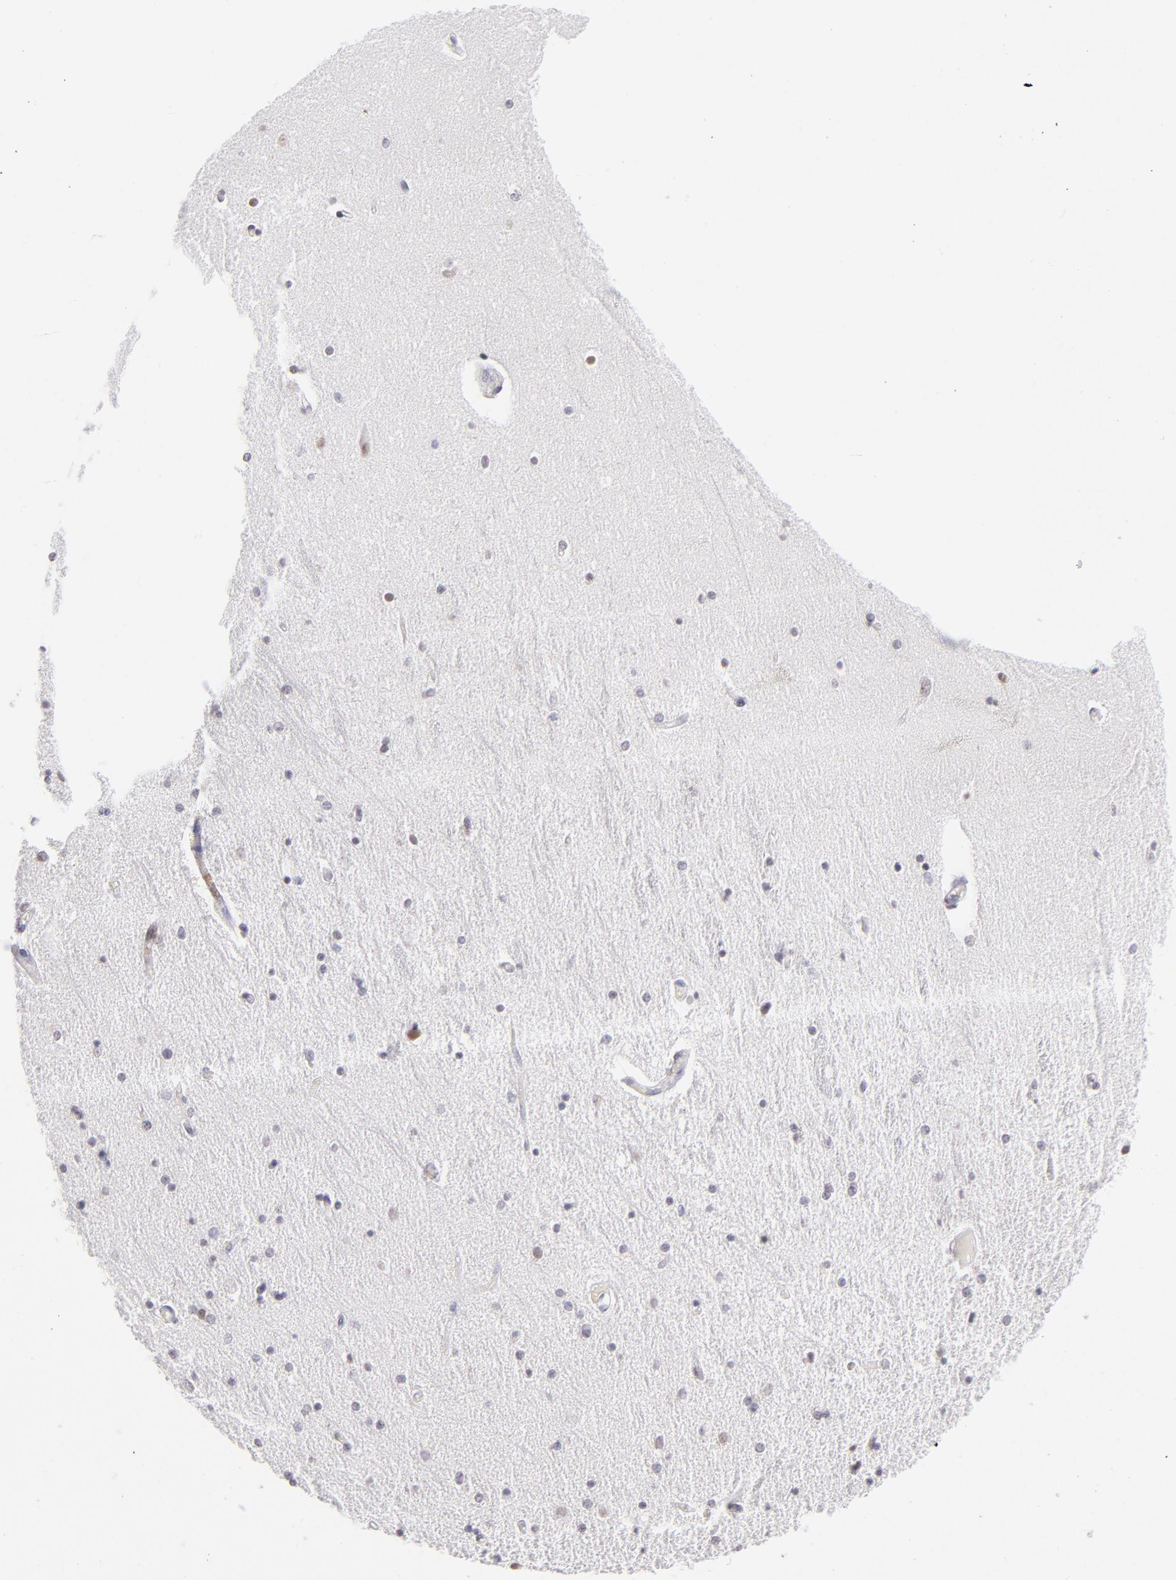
{"staining": {"intensity": "weak", "quantity": "<25%", "location": "nuclear"}, "tissue": "hippocampus", "cell_type": "Glial cells", "image_type": "normal", "snomed": [{"axis": "morphology", "description": "Normal tissue, NOS"}, {"axis": "topography", "description": "Hippocampus"}], "caption": "High power microscopy image of an immunohistochemistry (IHC) micrograph of unremarkable hippocampus, revealing no significant positivity in glial cells.", "gene": "LTB4R", "patient": {"sex": "female", "age": 54}}